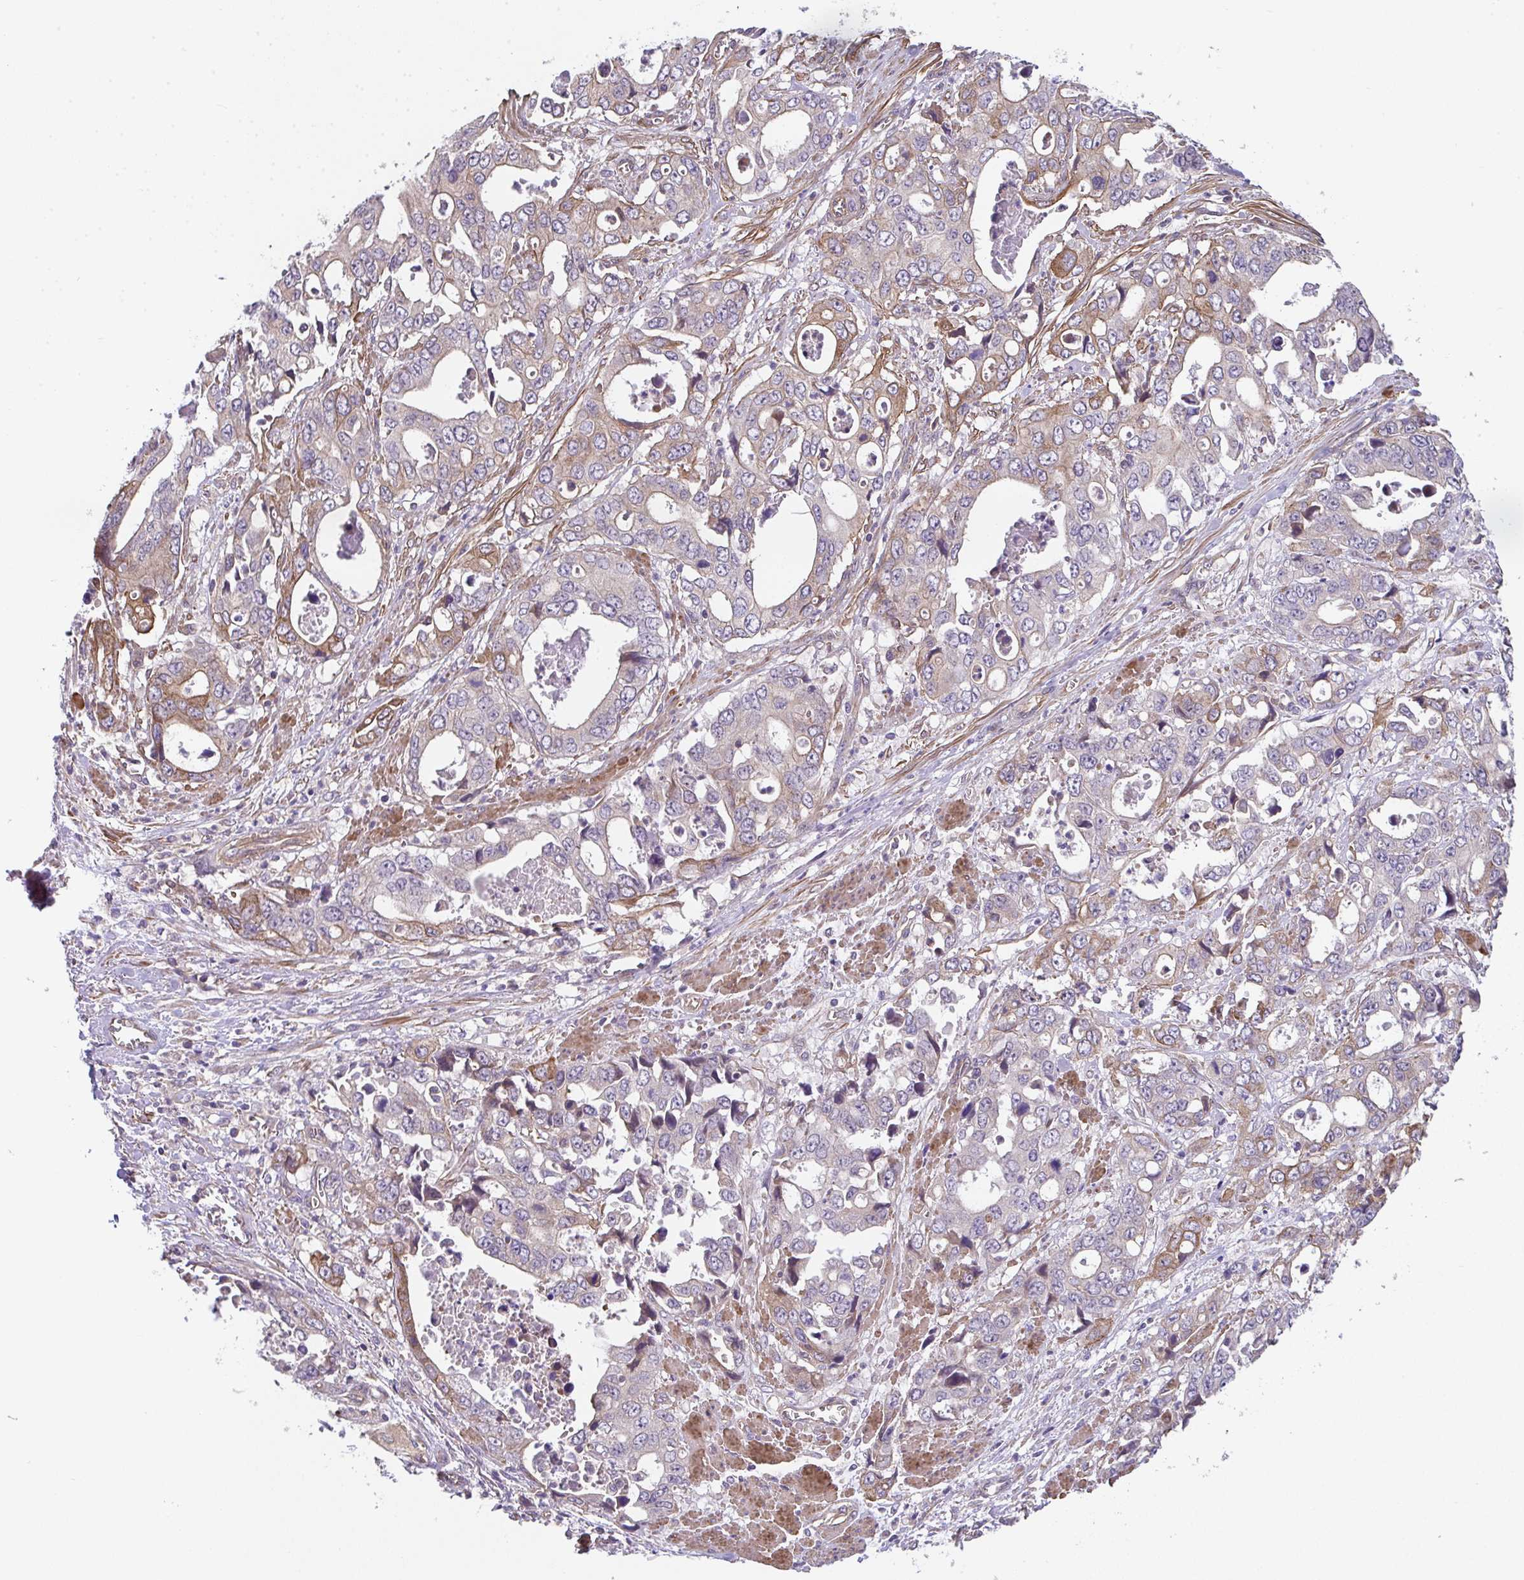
{"staining": {"intensity": "moderate", "quantity": "<25%", "location": "cytoplasmic/membranous"}, "tissue": "stomach cancer", "cell_type": "Tumor cells", "image_type": "cancer", "snomed": [{"axis": "morphology", "description": "Adenocarcinoma, NOS"}, {"axis": "topography", "description": "Stomach, upper"}], "caption": "IHC image of neoplastic tissue: human stomach cancer stained using IHC shows low levels of moderate protein expression localized specifically in the cytoplasmic/membranous of tumor cells, appearing as a cytoplasmic/membranous brown color.", "gene": "ZNF696", "patient": {"sex": "male", "age": 74}}